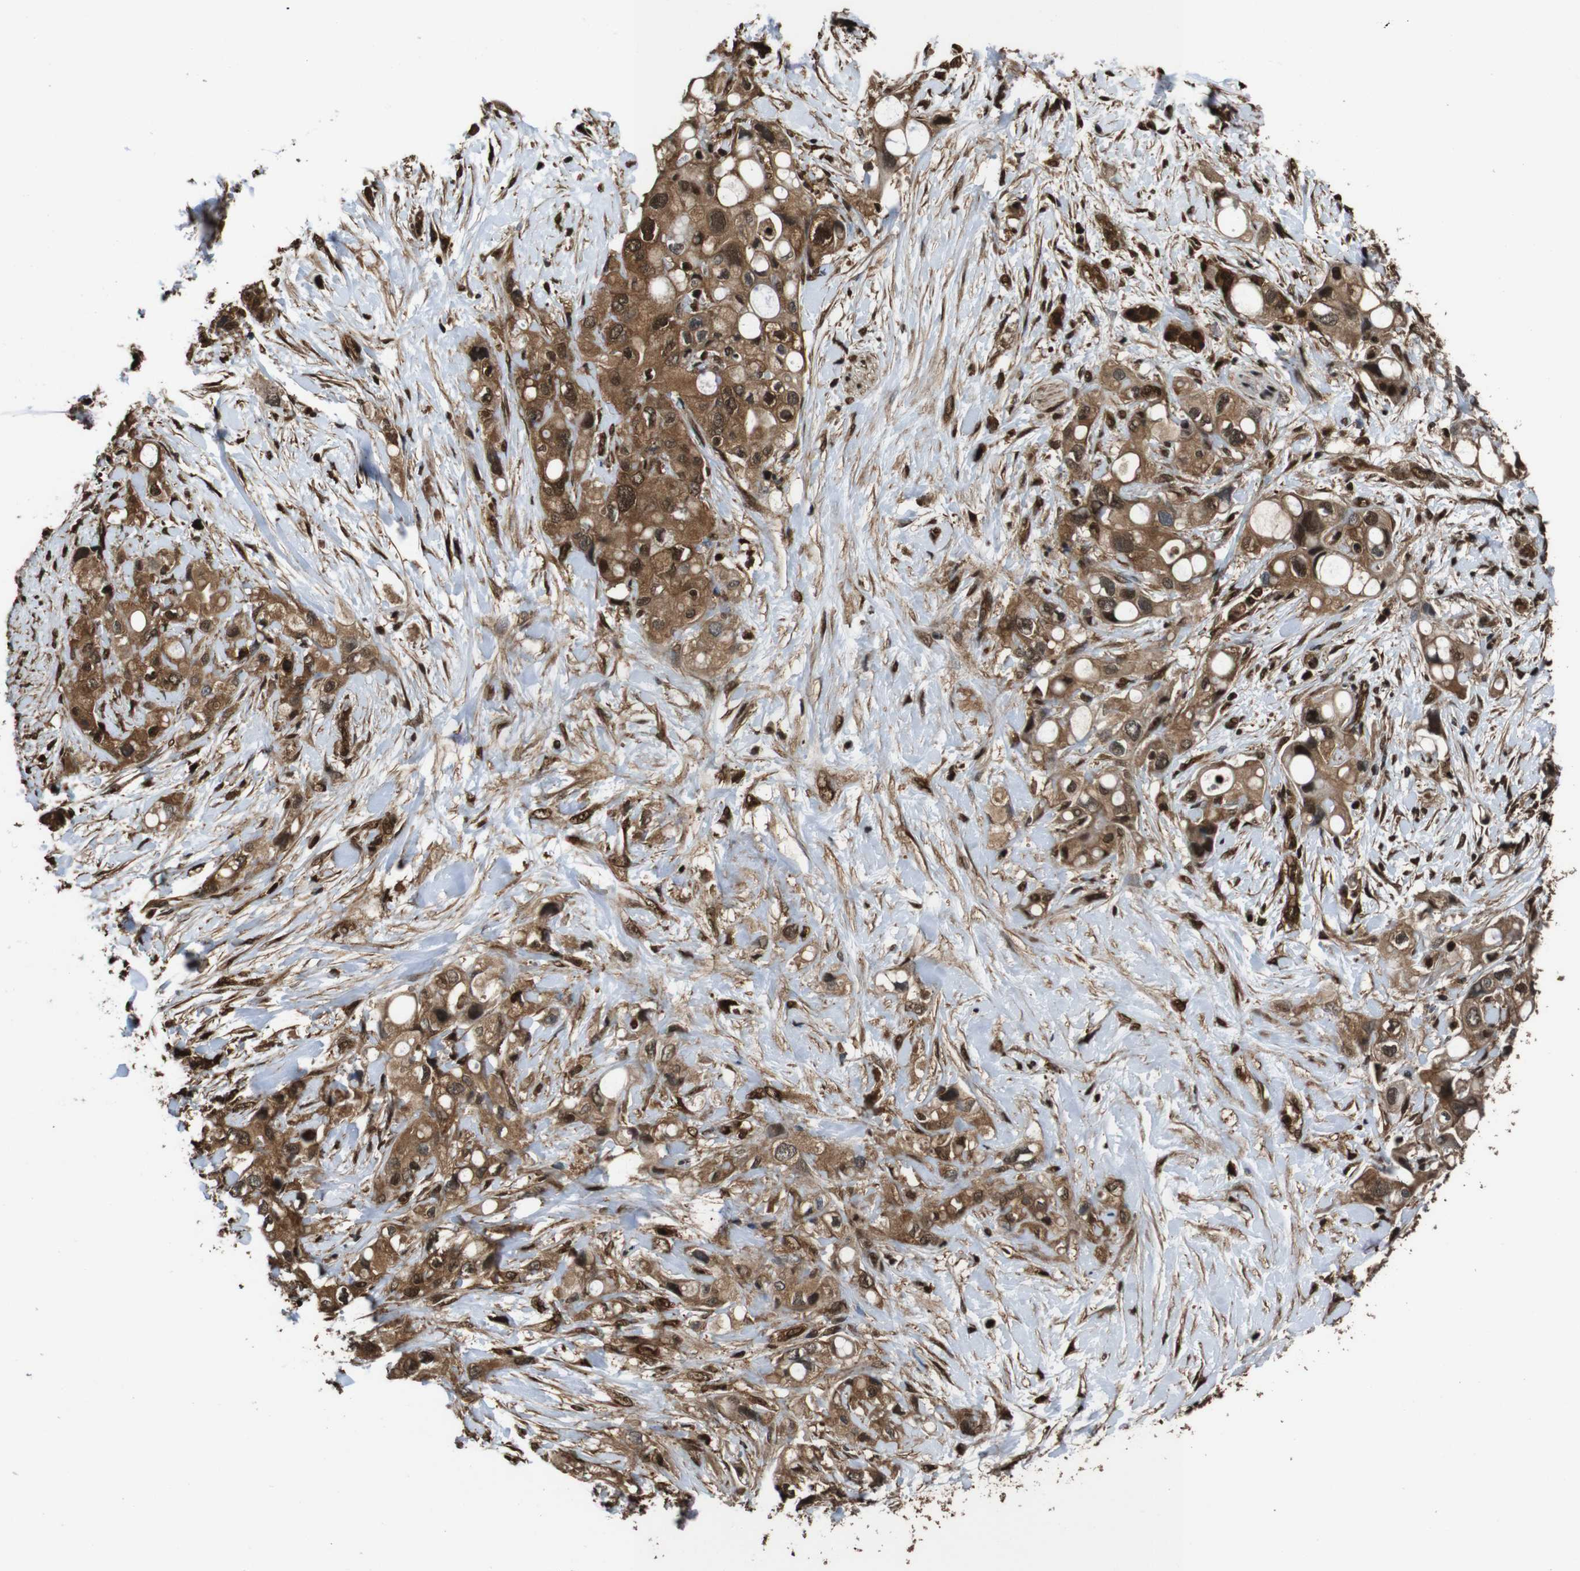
{"staining": {"intensity": "moderate", "quantity": ">75%", "location": "cytoplasmic/membranous,nuclear"}, "tissue": "pancreatic cancer", "cell_type": "Tumor cells", "image_type": "cancer", "snomed": [{"axis": "morphology", "description": "Adenocarcinoma, NOS"}, {"axis": "topography", "description": "Pancreas"}], "caption": "Immunohistochemical staining of human pancreatic cancer exhibits medium levels of moderate cytoplasmic/membranous and nuclear protein staining in about >75% of tumor cells.", "gene": "VCP", "patient": {"sex": "female", "age": 56}}